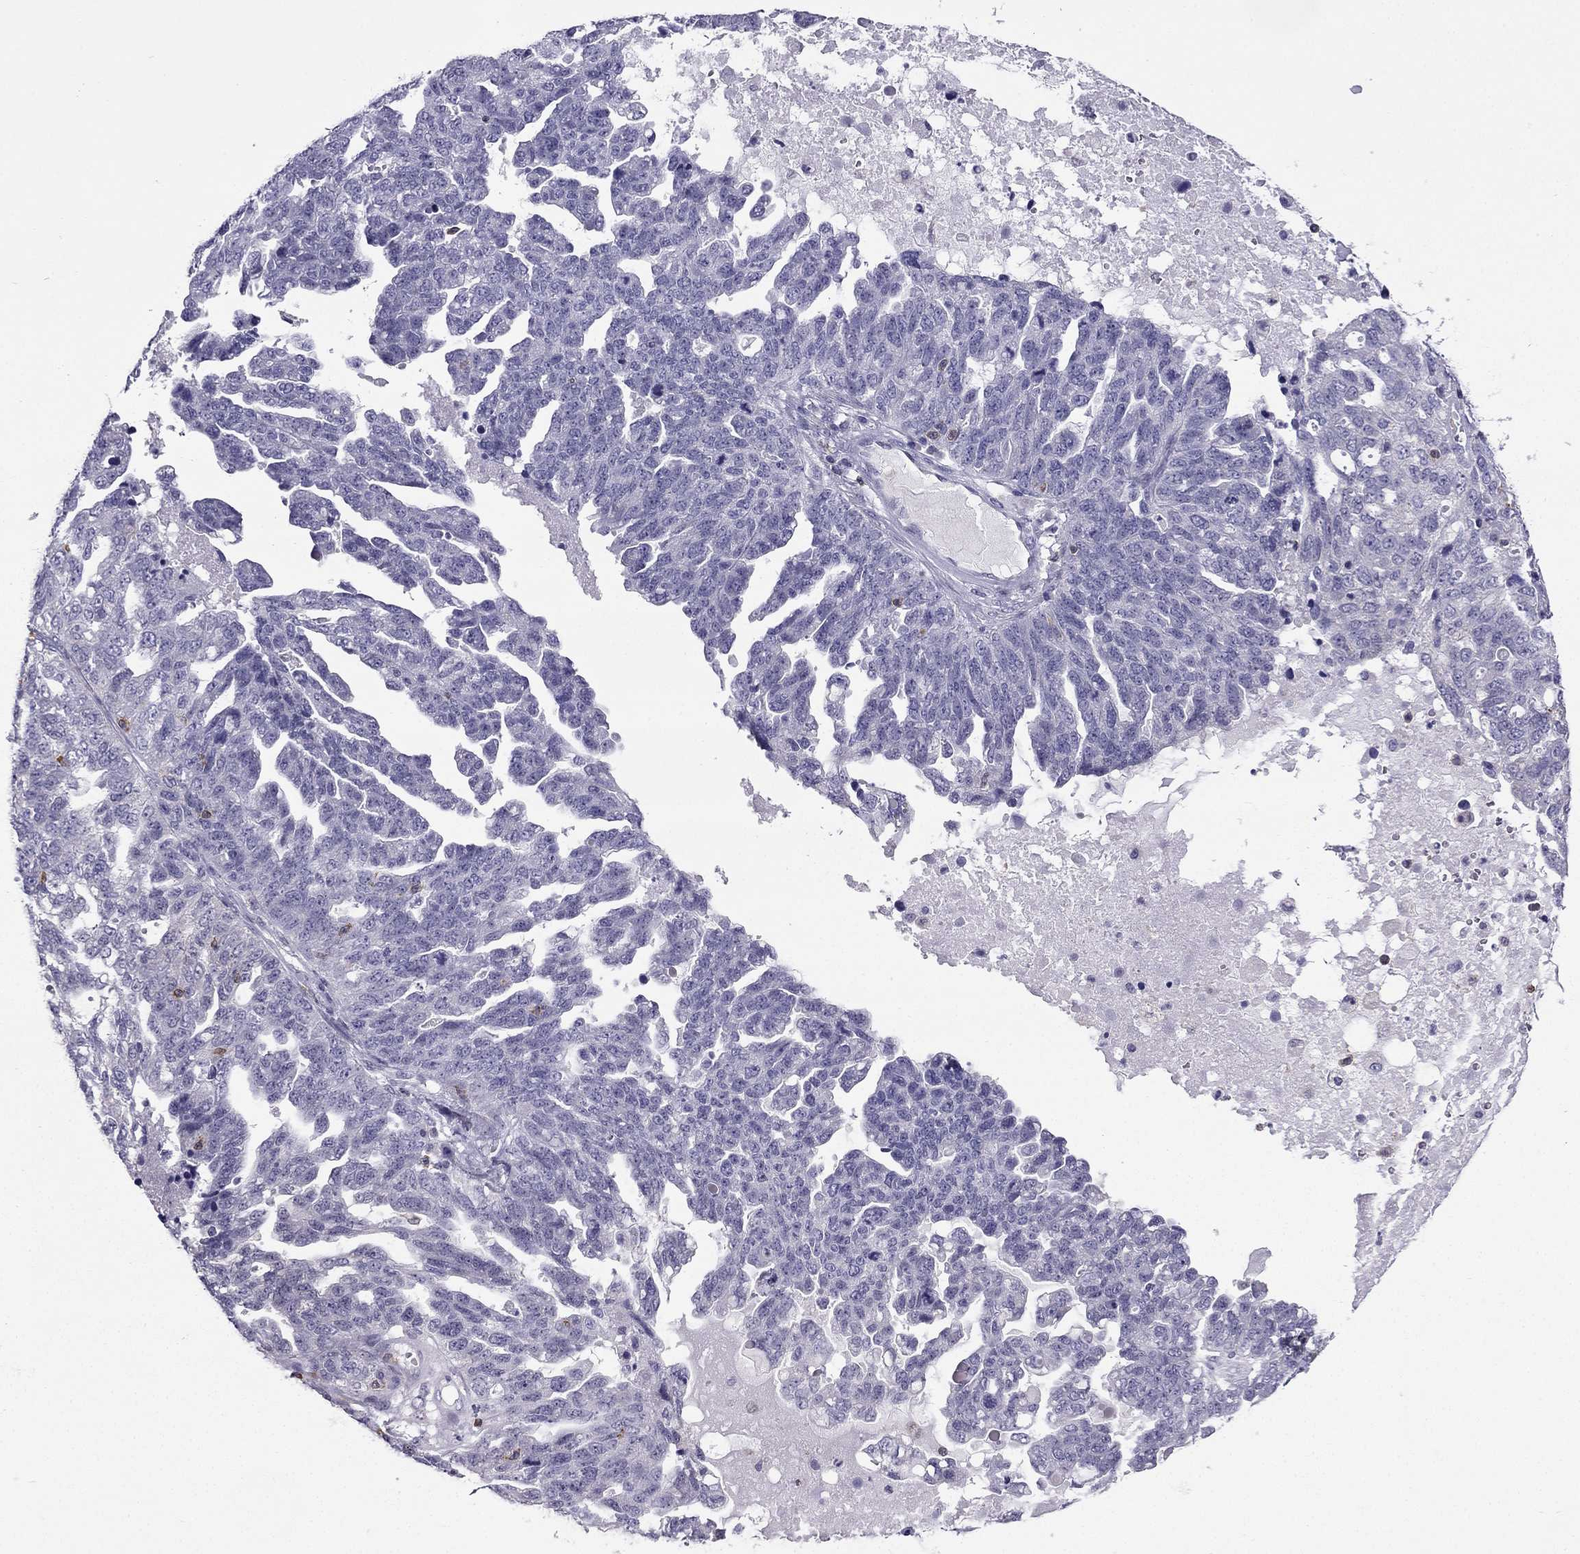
{"staining": {"intensity": "negative", "quantity": "none", "location": "none"}, "tissue": "ovarian cancer", "cell_type": "Tumor cells", "image_type": "cancer", "snomed": [{"axis": "morphology", "description": "Cystadenocarcinoma, serous, NOS"}, {"axis": "topography", "description": "Ovary"}], "caption": "The photomicrograph displays no staining of tumor cells in ovarian cancer.", "gene": "CCK", "patient": {"sex": "female", "age": 71}}